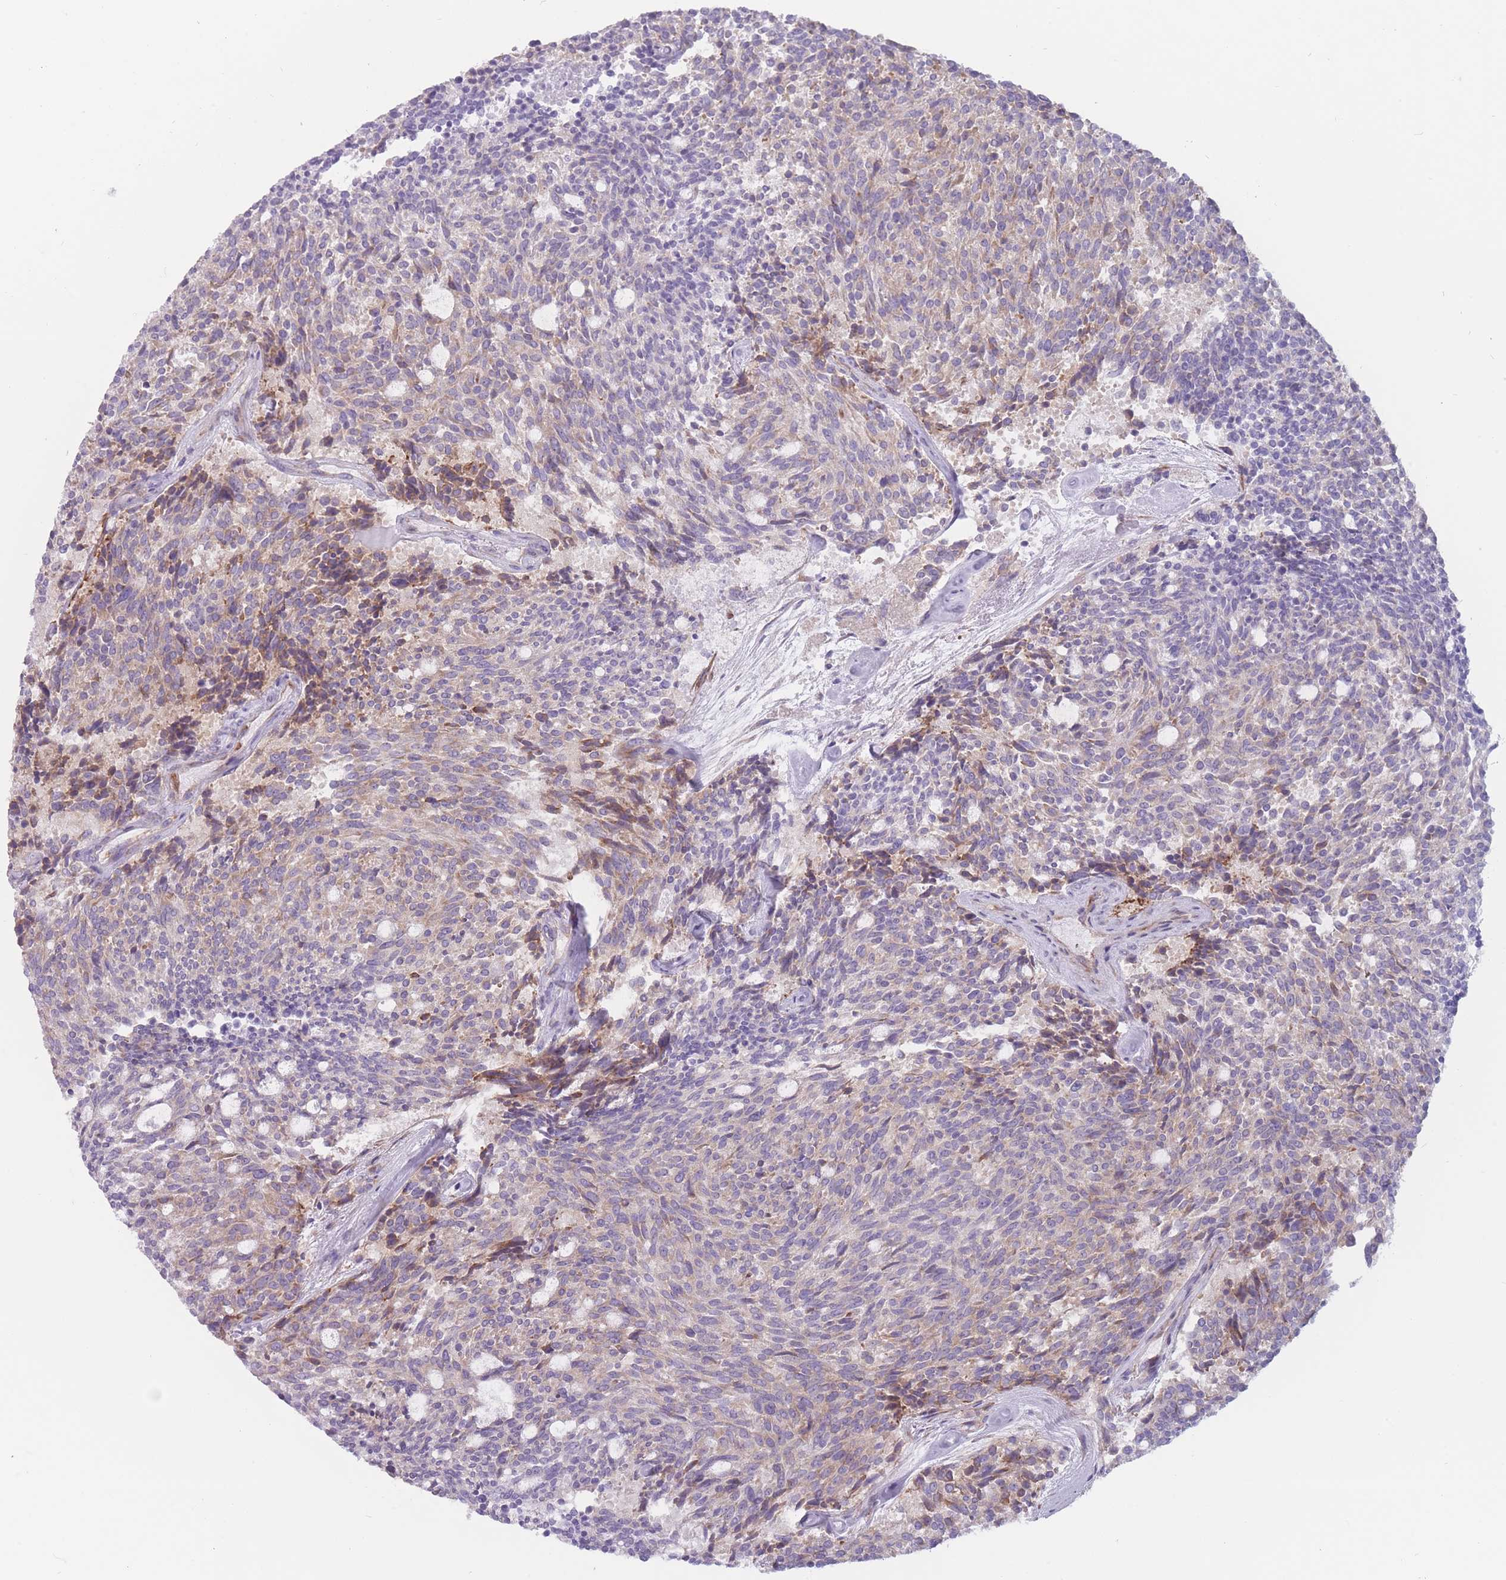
{"staining": {"intensity": "moderate", "quantity": "<25%", "location": "cytoplasmic/membranous"}, "tissue": "carcinoid", "cell_type": "Tumor cells", "image_type": "cancer", "snomed": [{"axis": "morphology", "description": "Carcinoid, malignant, NOS"}, {"axis": "topography", "description": "Pancreas"}], "caption": "This micrograph reveals malignant carcinoid stained with IHC to label a protein in brown. The cytoplasmic/membranous of tumor cells show moderate positivity for the protein. Nuclei are counter-stained blue.", "gene": "RPL18", "patient": {"sex": "female", "age": 54}}